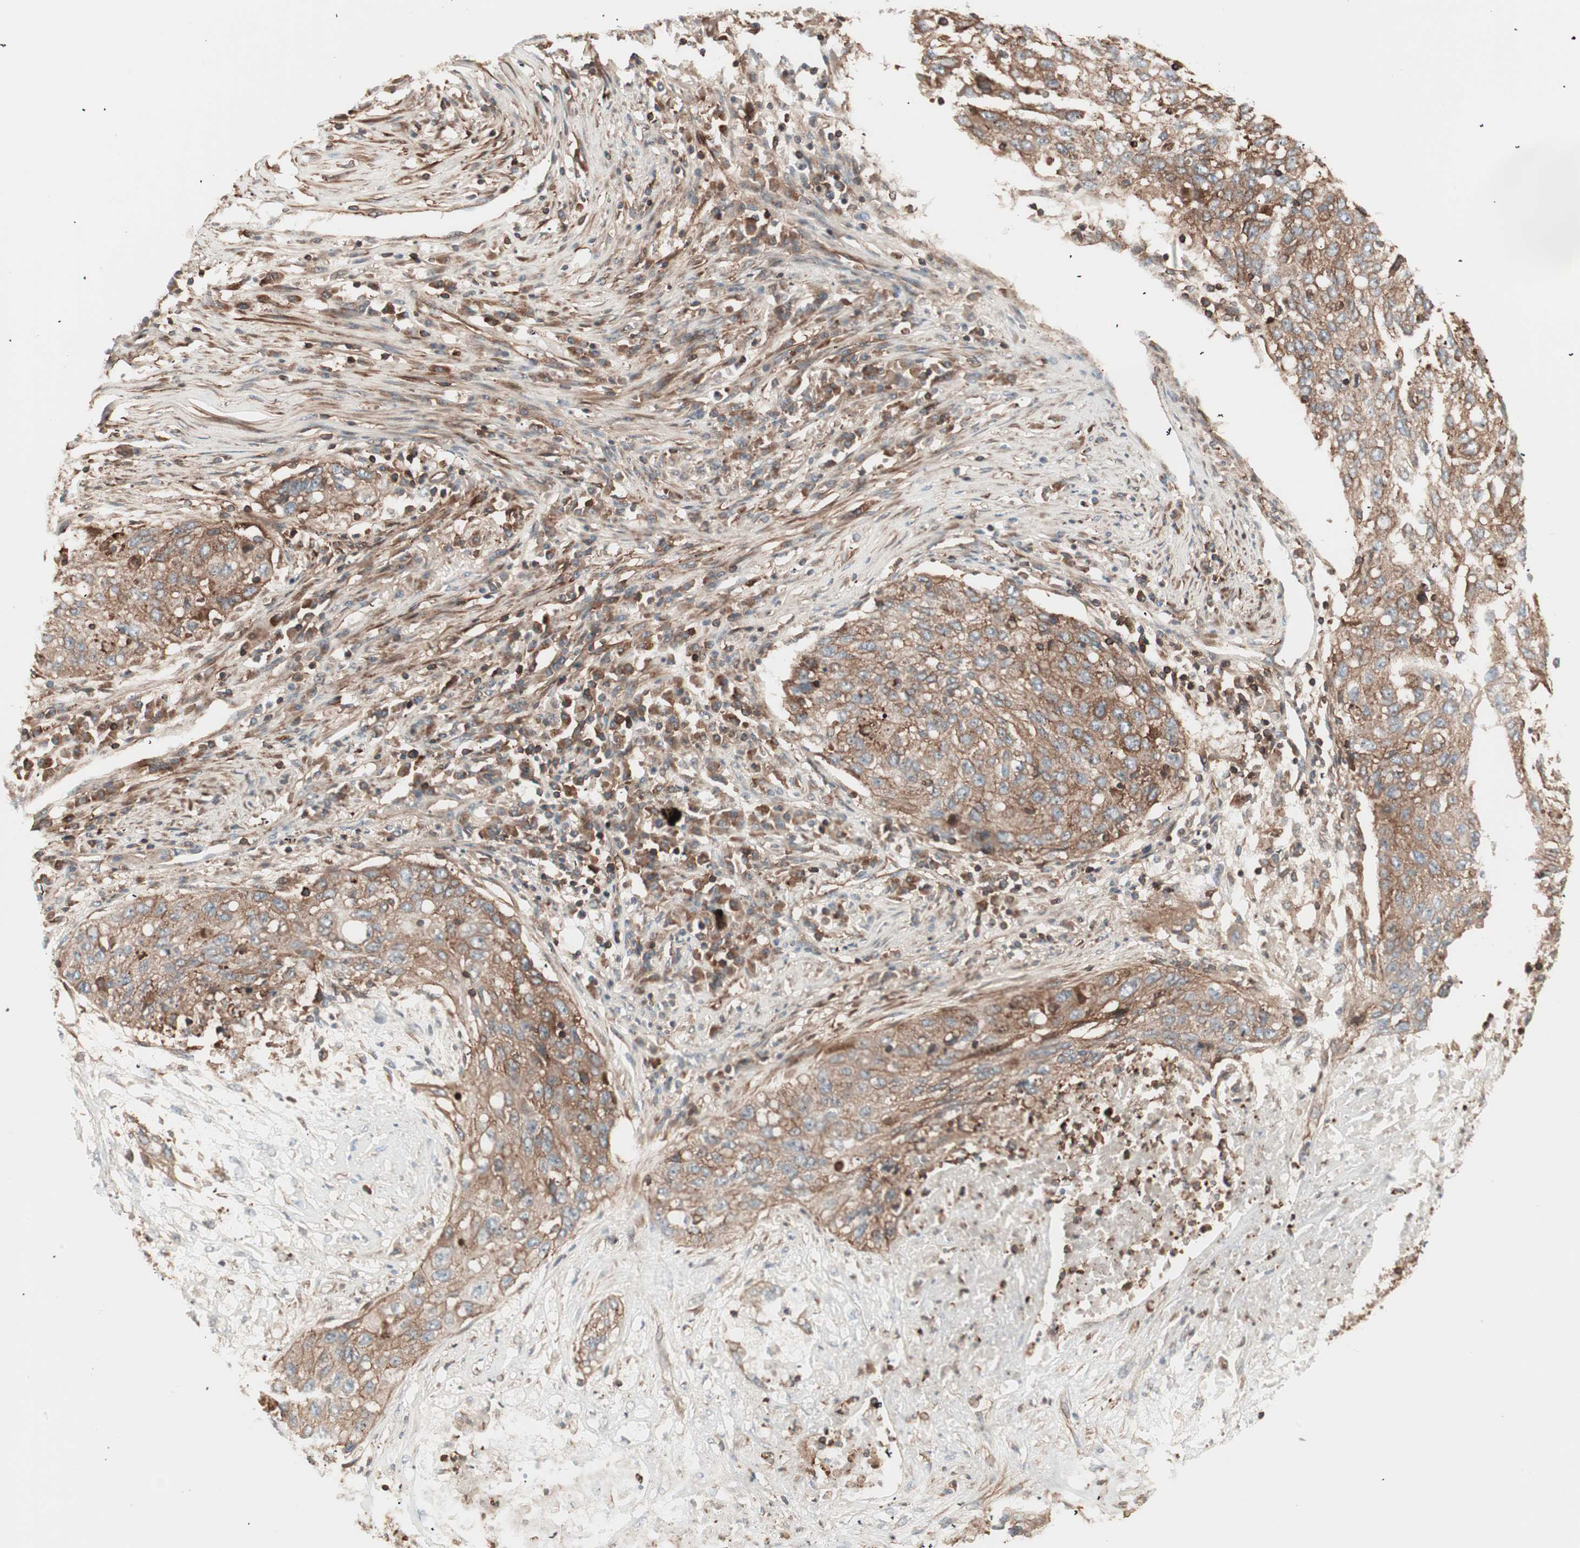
{"staining": {"intensity": "moderate", "quantity": ">75%", "location": "cytoplasmic/membranous"}, "tissue": "lung cancer", "cell_type": "Tumor cells", "image_type": "cancer", "snomed": [{"axis": "morphology", "description": "Squamous cell carcinoma, NOS"}, {"axis": "topography", "description": "Lung"}], "caption": "A histopathology image of squamous cell carcinoma (lung) stained for a protein demonstrates moderate cytoplasmic/membranous brown staining in tumor cells. (DAB (3,3'-diaminobenzidine) = brown stain, brightfield microscopy at high magnification).", "gene": "TCP11L1", "patient": {"sex": "female", "age": 63}}